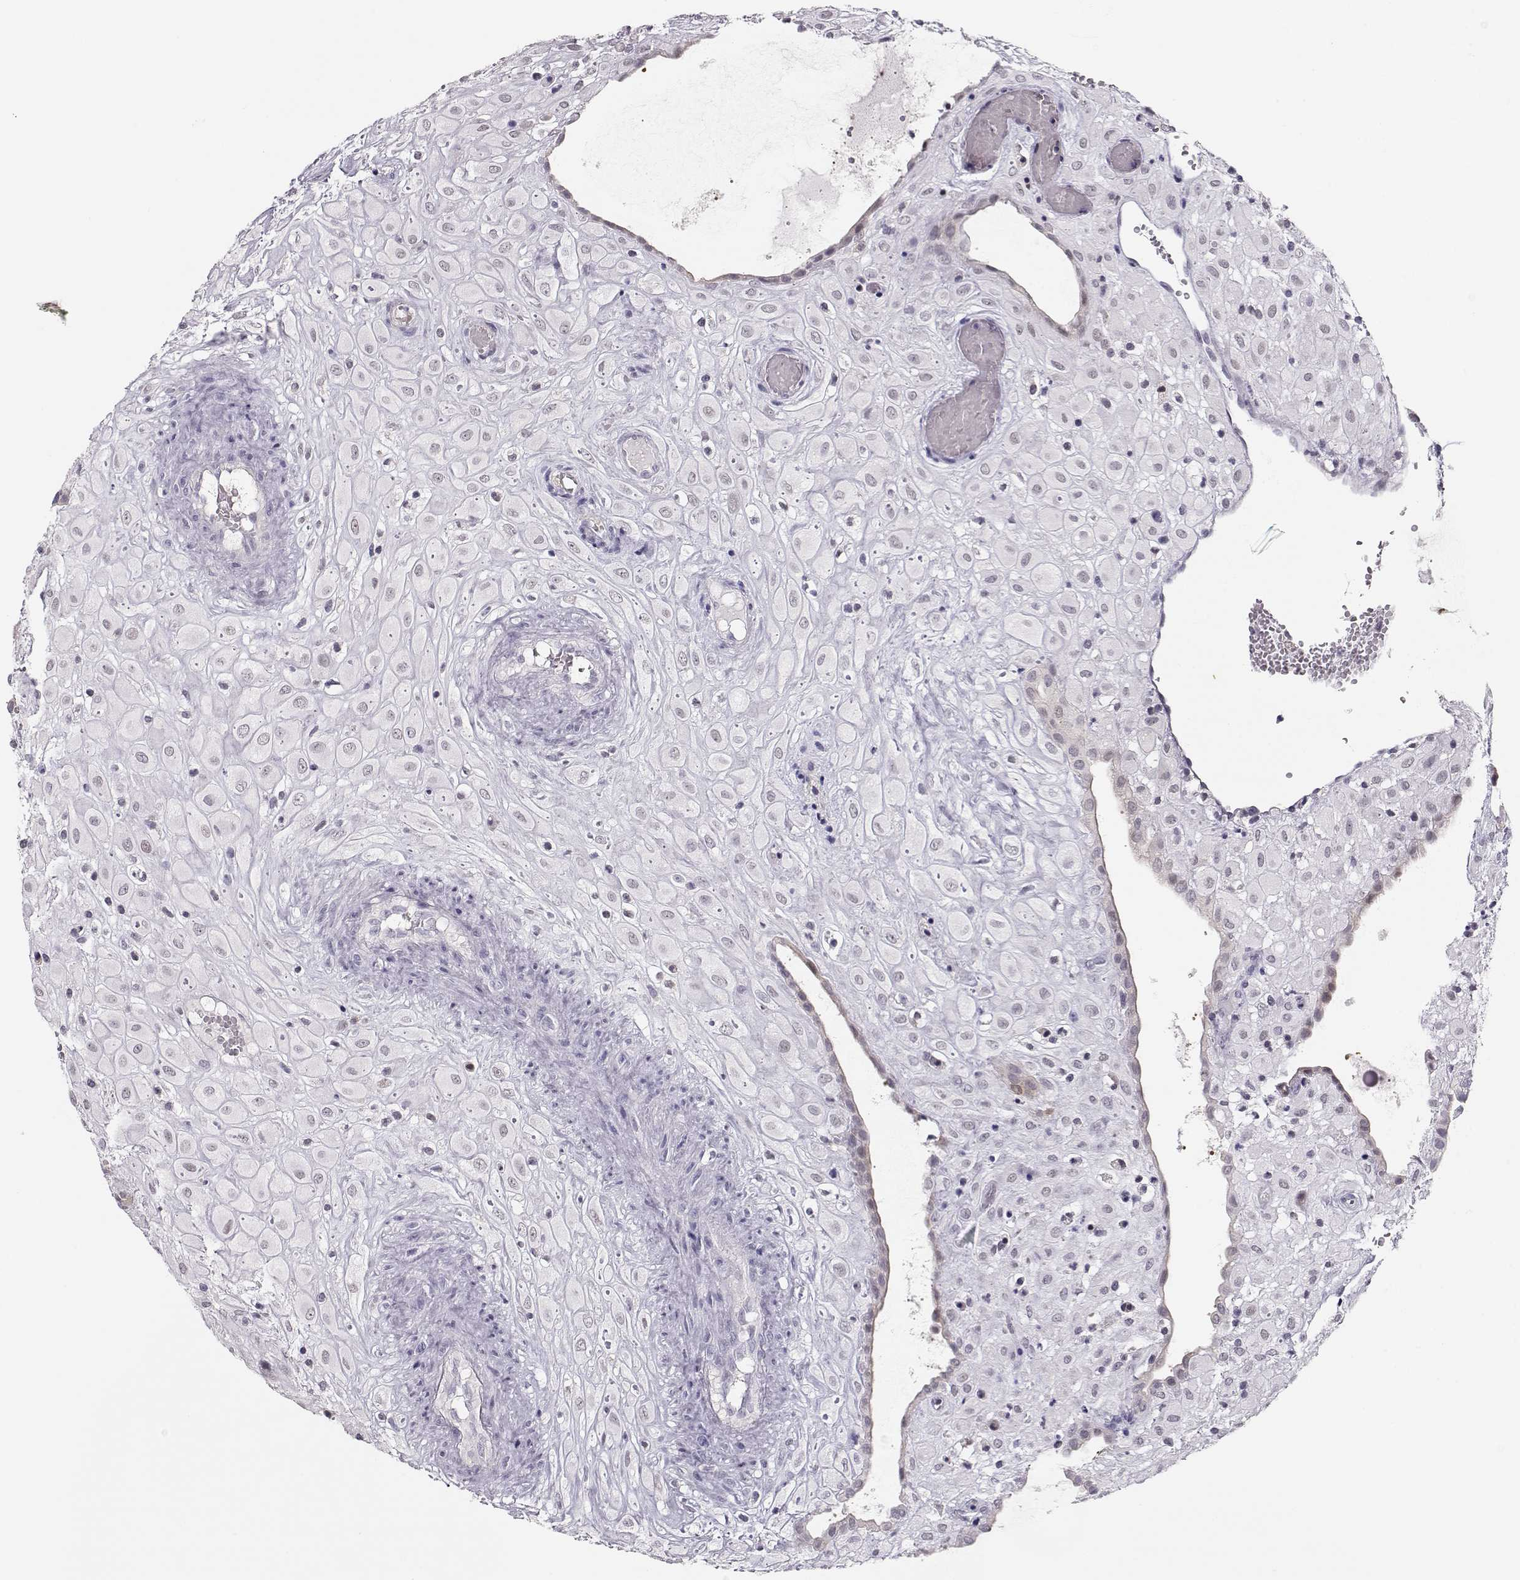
{"staining": {"intensity": "negative", "quantity": "none", "location": "none"}, "tissue": "placenta", "cell_type": "Decidual cells", "image_type": "normal", "snomed": [{"axis": "morphology", "description": "Normal tissue, NOS"}, {"axis": "topography", "description": "Placenta"}], "caption": "The histopathology image demonstrates no staining of decidual cells in benign placenta. Brightfield microscopy of immunohistochemistry stained with DAB (brown) and hematoxylin (blue), captured at high magnification.", "gene": "TEPP", "patient": {"sex": "female", "age": 24}}